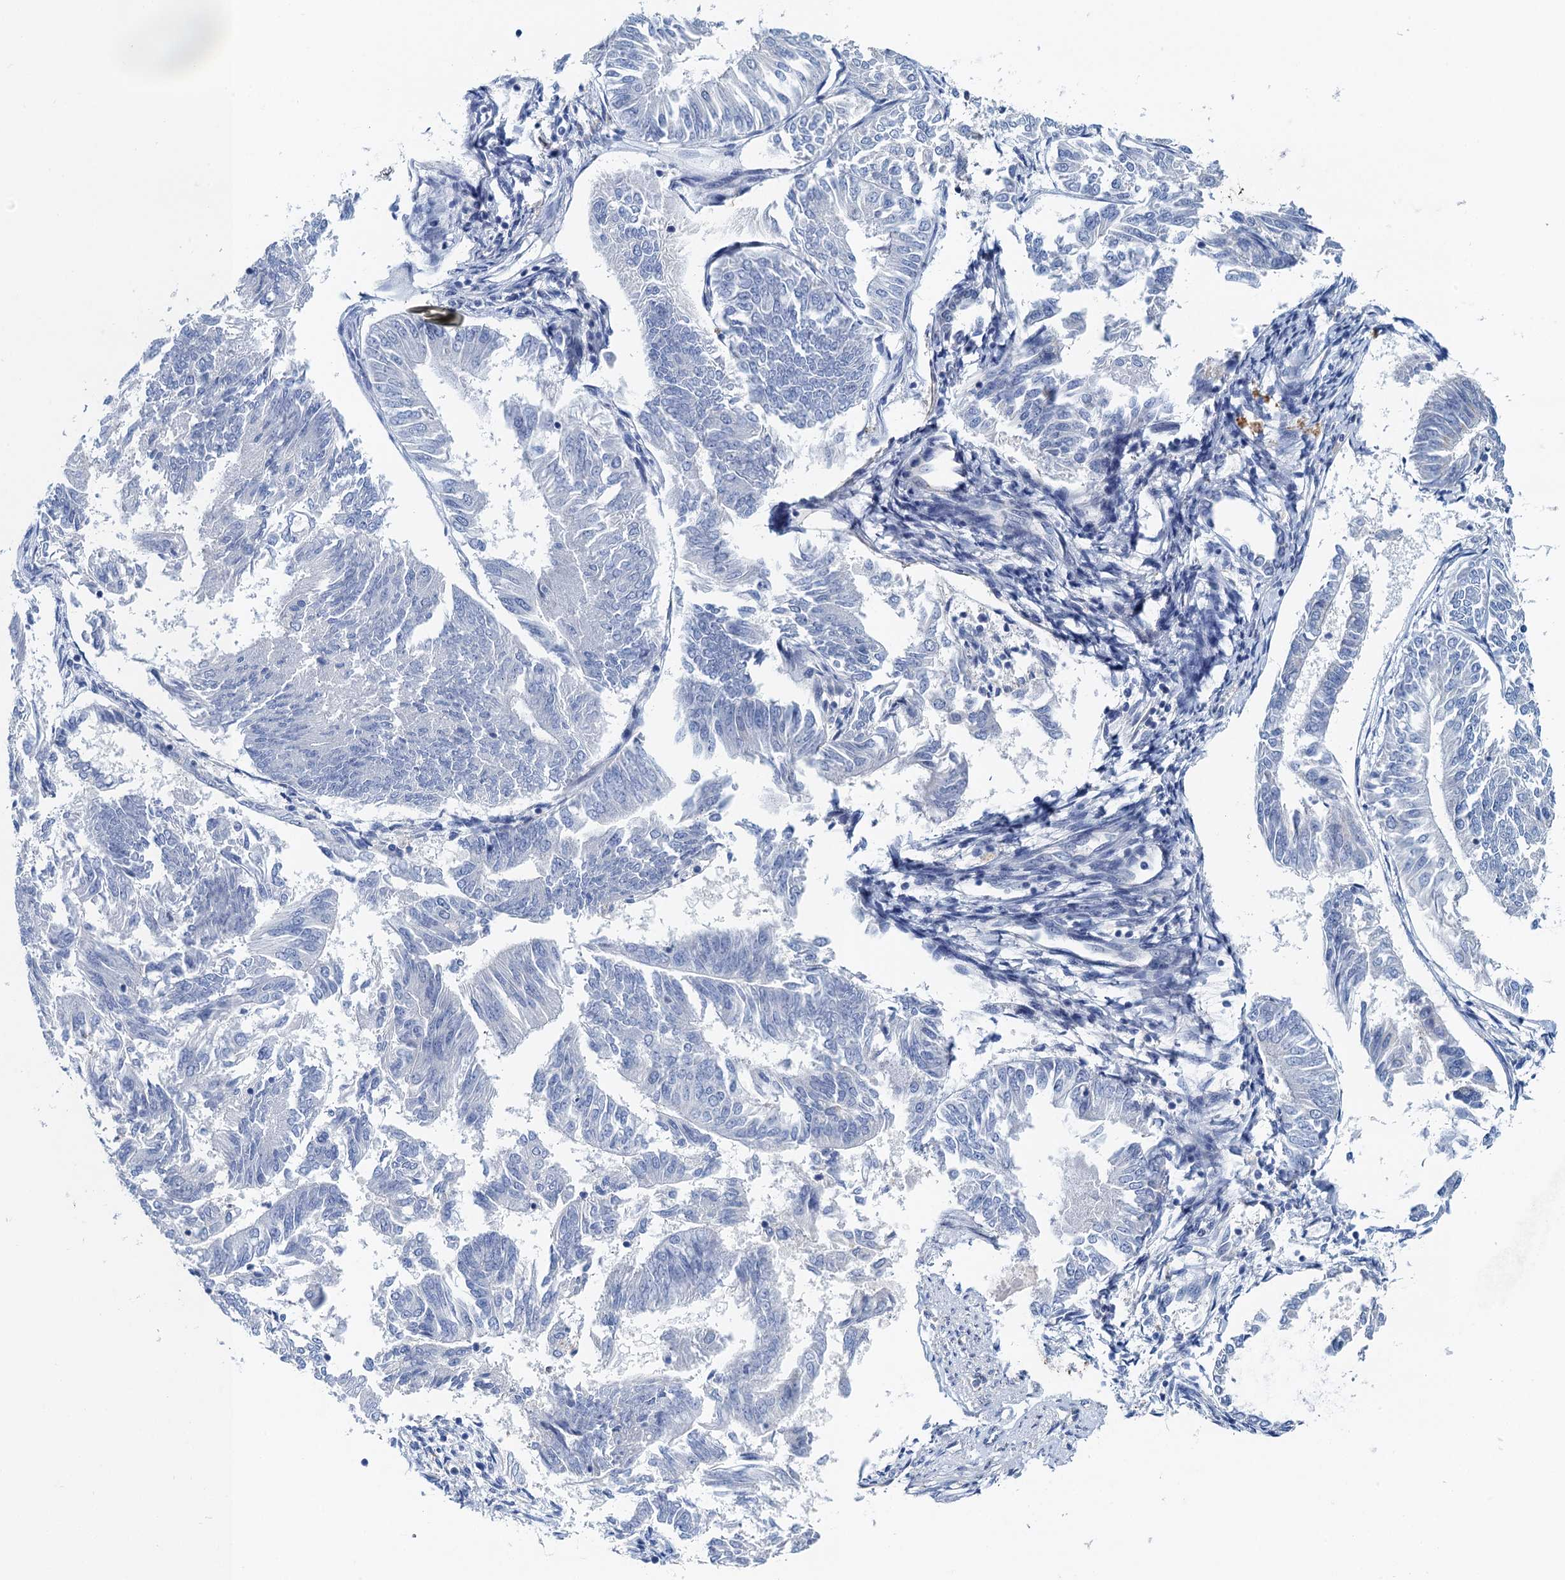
{"staining": {"intensity": "negative", "quantity": "none", "location": "none"}, "tissue": "endometrial cancer", "cell_type": "Tumor cells", "image_type": "cancer", "snomed": [{"axis": "morphology", "description": "Adenocarcinoma, NOS"}, {"axis": "topography", "description": "Endometrium"}], "caption": "Tumor cells are negative for brown protein staining in endometrial cancer (adenocarcinoma).", "gene": "NBEA", "patient": {"sex": "female", "age": 58}}